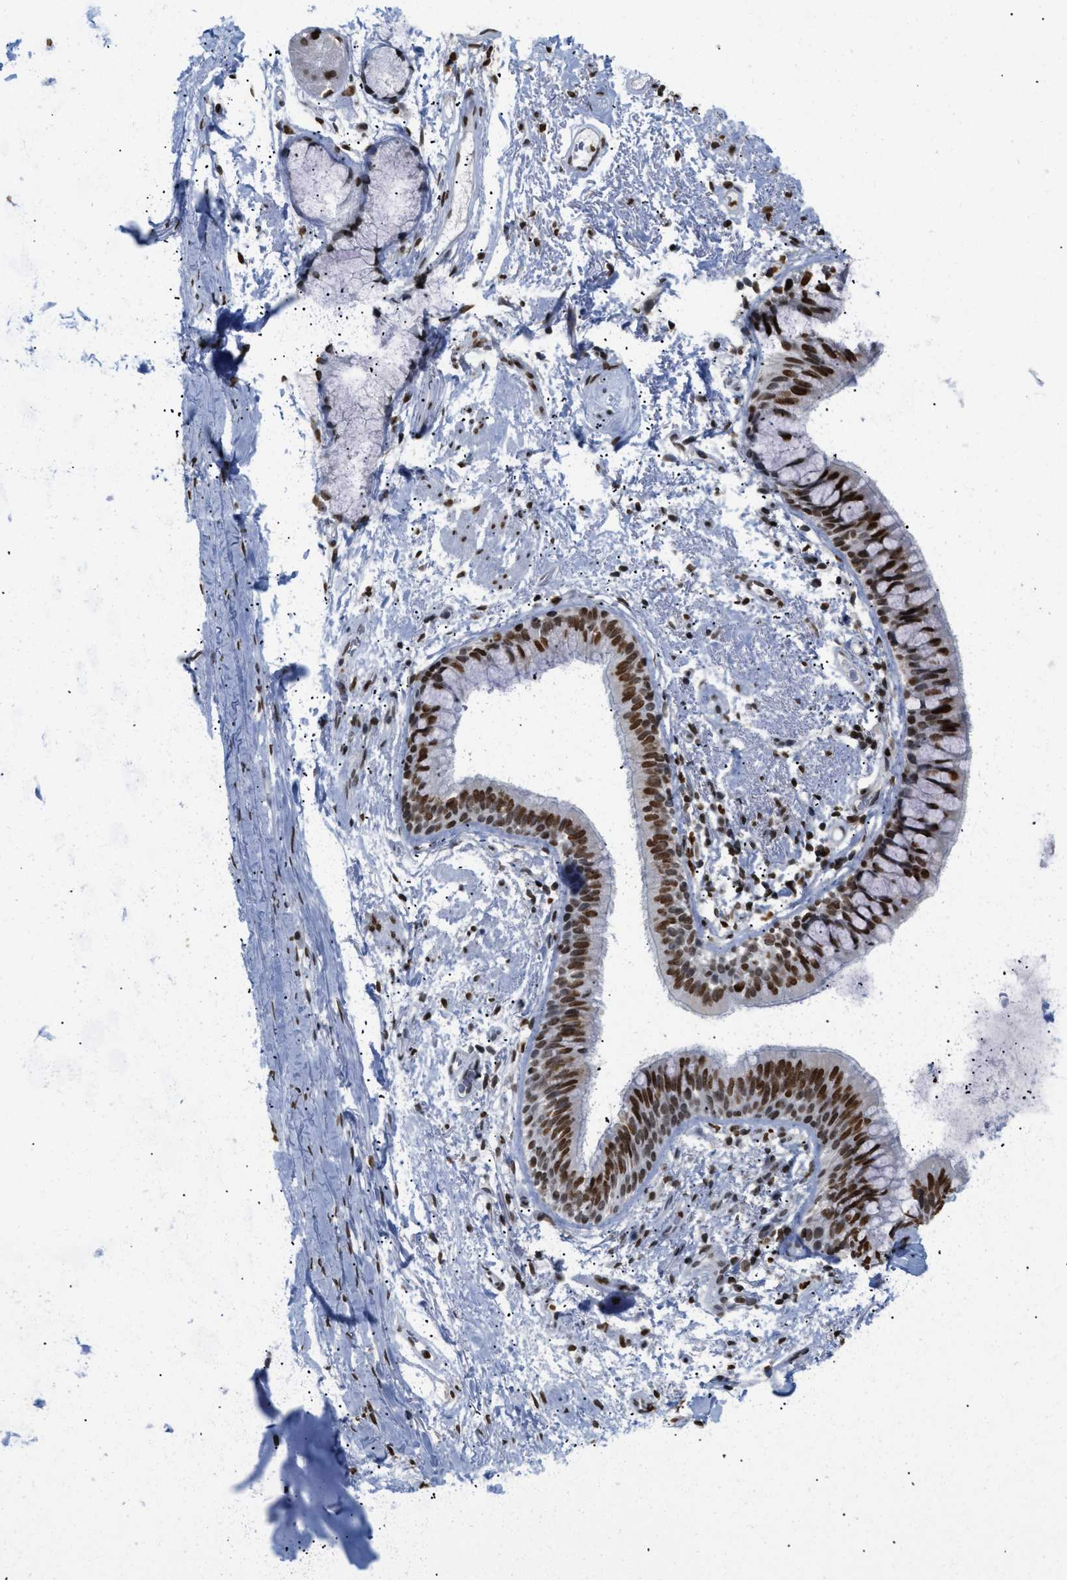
{"staining": {"intensity": "moderate", "quantity": ">75%", "location": "nuclear"}, "tissue": "adipose tissue", "cell_type": "Adipocytes", "image_type": "normal", "snomed": [{"axis": "morphology", "description": "Normal tissue, NOS"}, {"axis": "topography", "description": "Cartilage tissue"}, {"axis": "topography", "description": "Bronchus"}], "caption": "Immunohistochemistry staining of normal adipose tissue, which reveals medium levels of moderate nuclear staining in approximately >75% of adipocytes indicating moderate nuclear protein staining. The staining was performed using DAB (brown) for protein detection and nuclei were counterstained in hematoxylin (blue).", "gene": "HMGN2", "patient": {"sex": "female", "age": 73}}